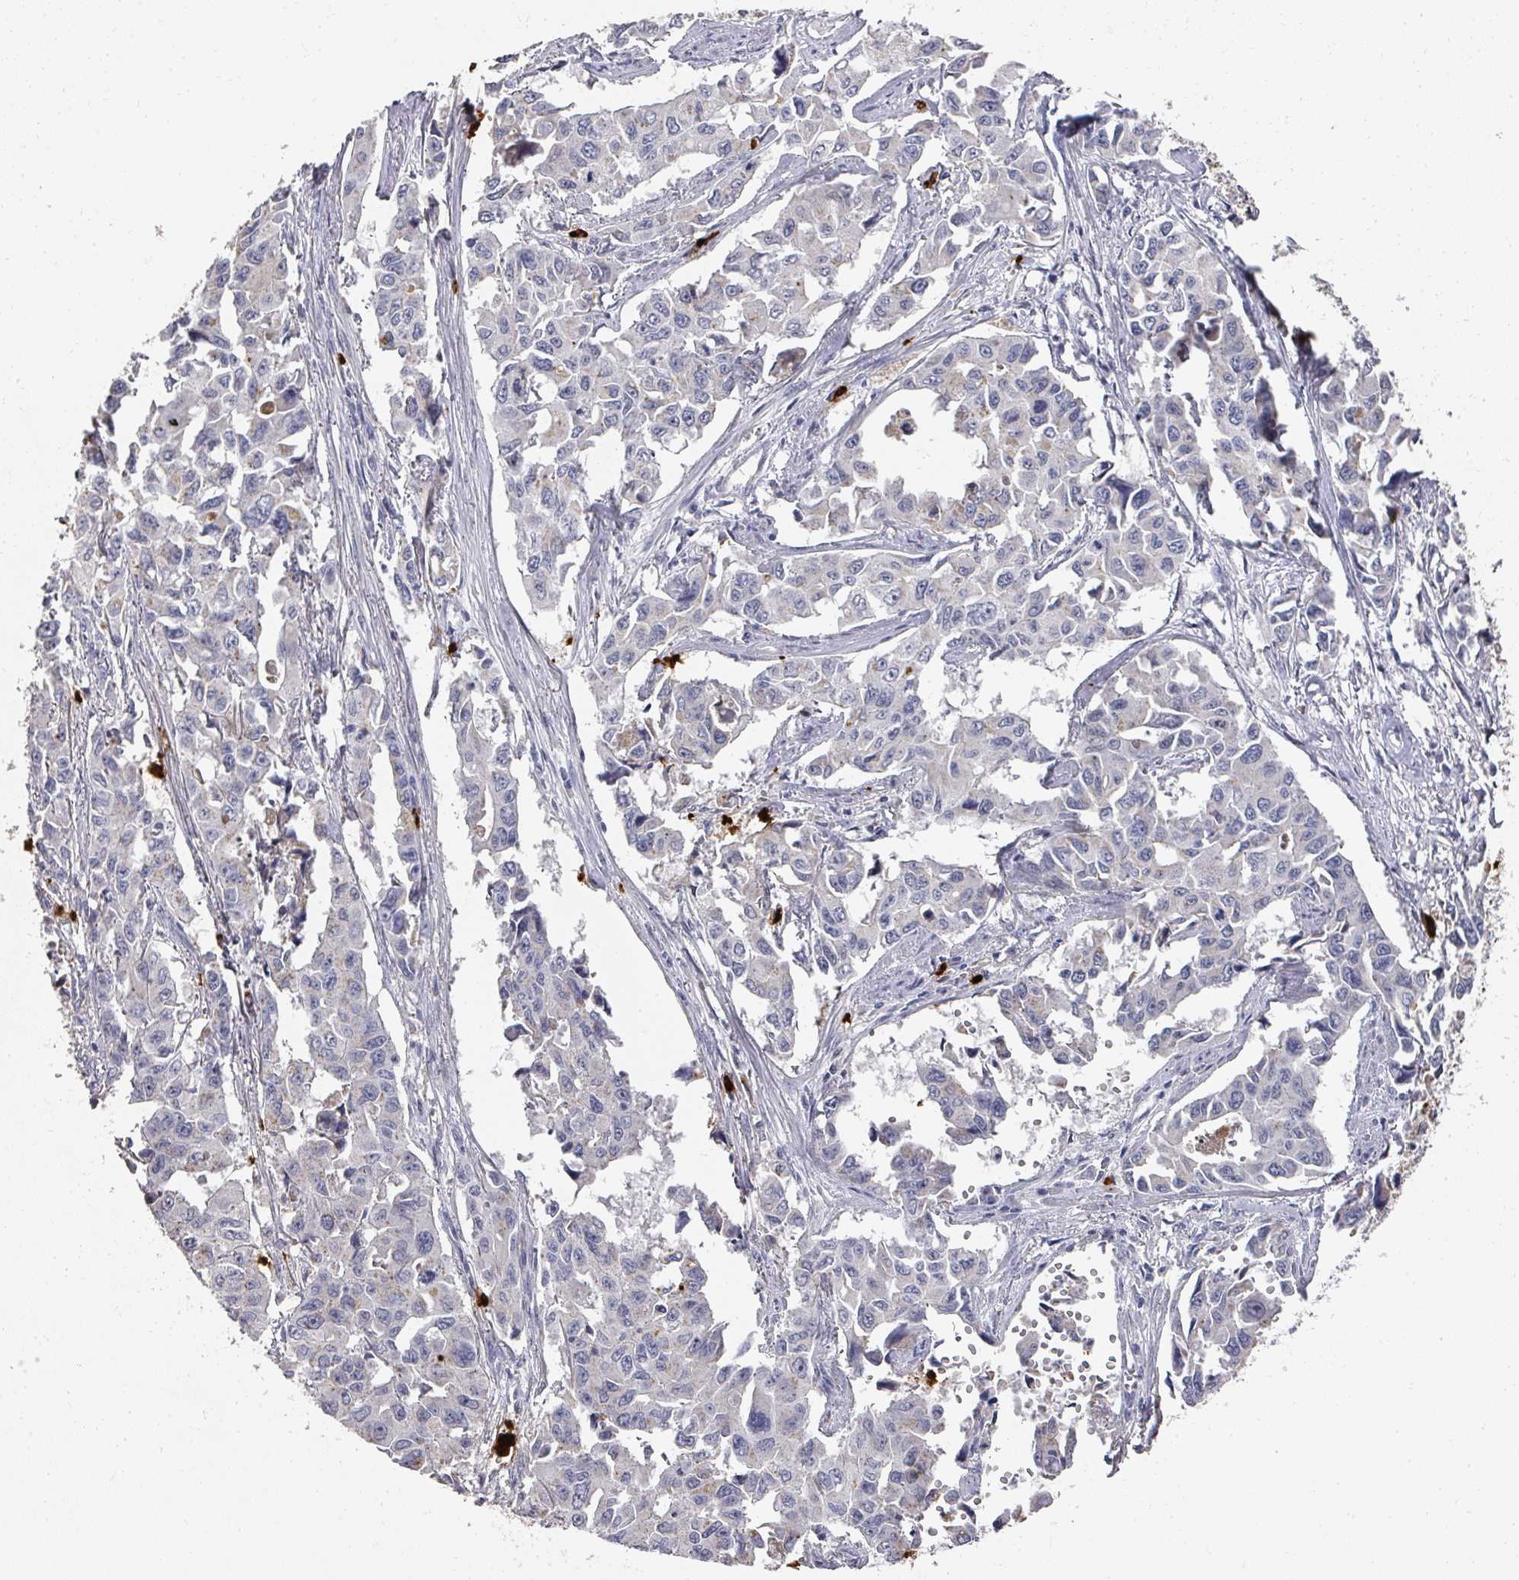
{"staining": {"intensity": "weak", "quantity": "<25%", "location": "cytoplasmic/membranous"}, "tissue": "lung cancer", "cell_type": "Tumor cells", "image_type": "cancer", "snomed": [{"axis": "morphology", "description": "Adenocarcinoma, NOS"}, {"axis": "topography", "description": "Lung"}], "caption": "The immunohistochemistry (IHC) histopathology image has no significant expression in tumor cells of lung cancer tissue.", "gene": "CAMP", "patient": {"sex": "male", "age": 64}}